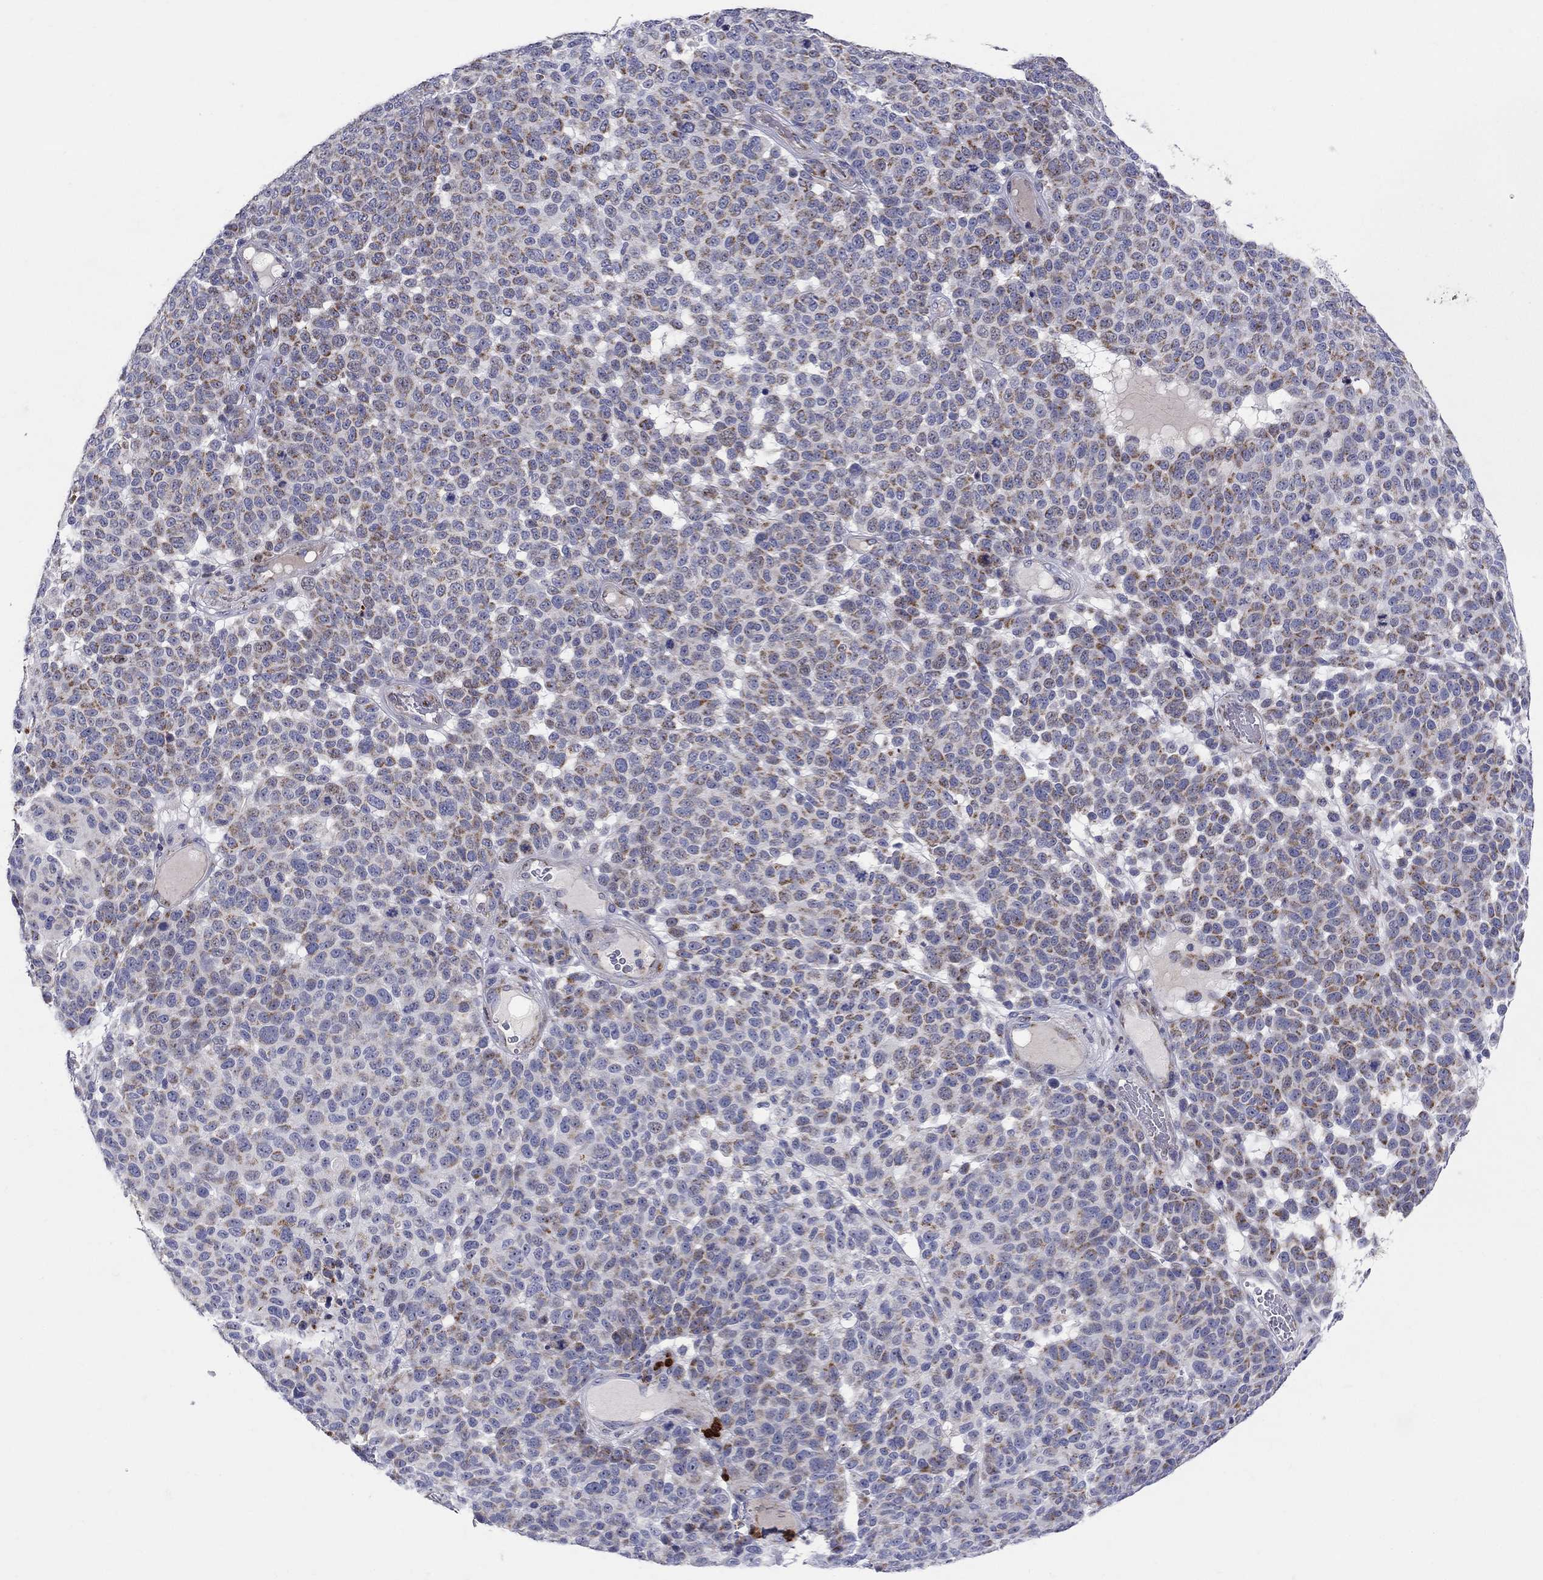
{"staining": {"intensity": "moderate", "quantity": "25%-75%", "location": "cytoplasmic/membranous"}, "tissue": "melanoma", "cell_type": "Tumor cells", "image_type": "cancer", "snomed": [{"axis": "morphology", "description": "Malignant melanoma, NOS"}, {"axis": "topography", "description": "Skin"}], "caption": "DAB (3,3'-diaminobenzidine) immunohistochemical staining of malignant melanoma displays moderate cytoplasmic/membranous protein positivity in approximately 25%-75% of tumor cells.", "gene": "HMX2", "patient": {"sex": "female", "age": 95}}